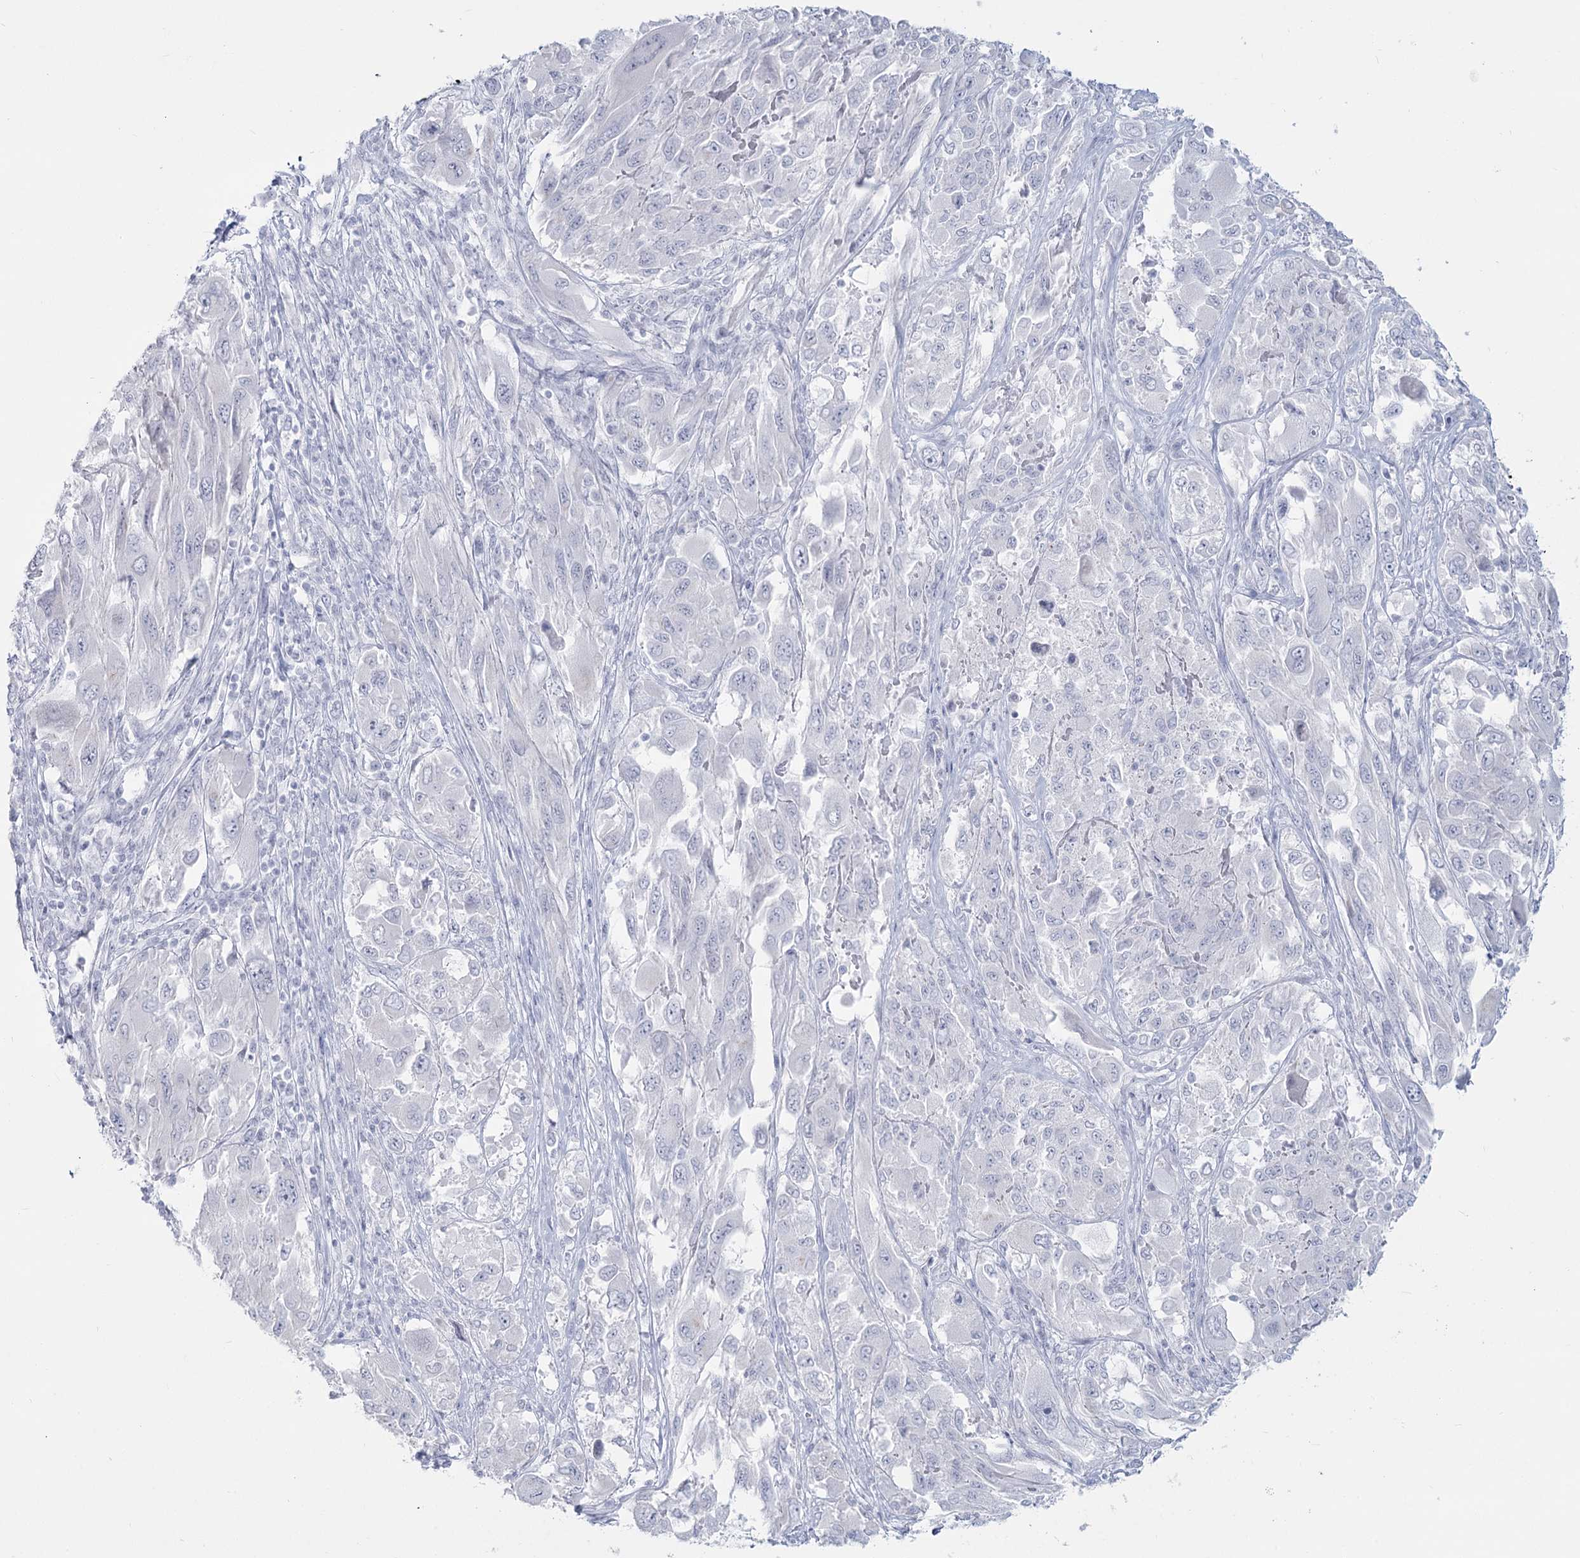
{"staining": {"intensity": "negative", "quantity": "none", "location": "none"}, "tissue": "melanoma", "cell_type": "Tumor cells", "image_type": "cancer", "snomed": [{"axis": "morphology", "description": "Malignant melanoma, NOS"}, {"axis": "topography", "description": "Skin"}], "caption": "There is no significant expression in tumor cells of malignant melanoma.", "gene": "SLC6A19", "patient": {"sex": "female", "age": 91}}